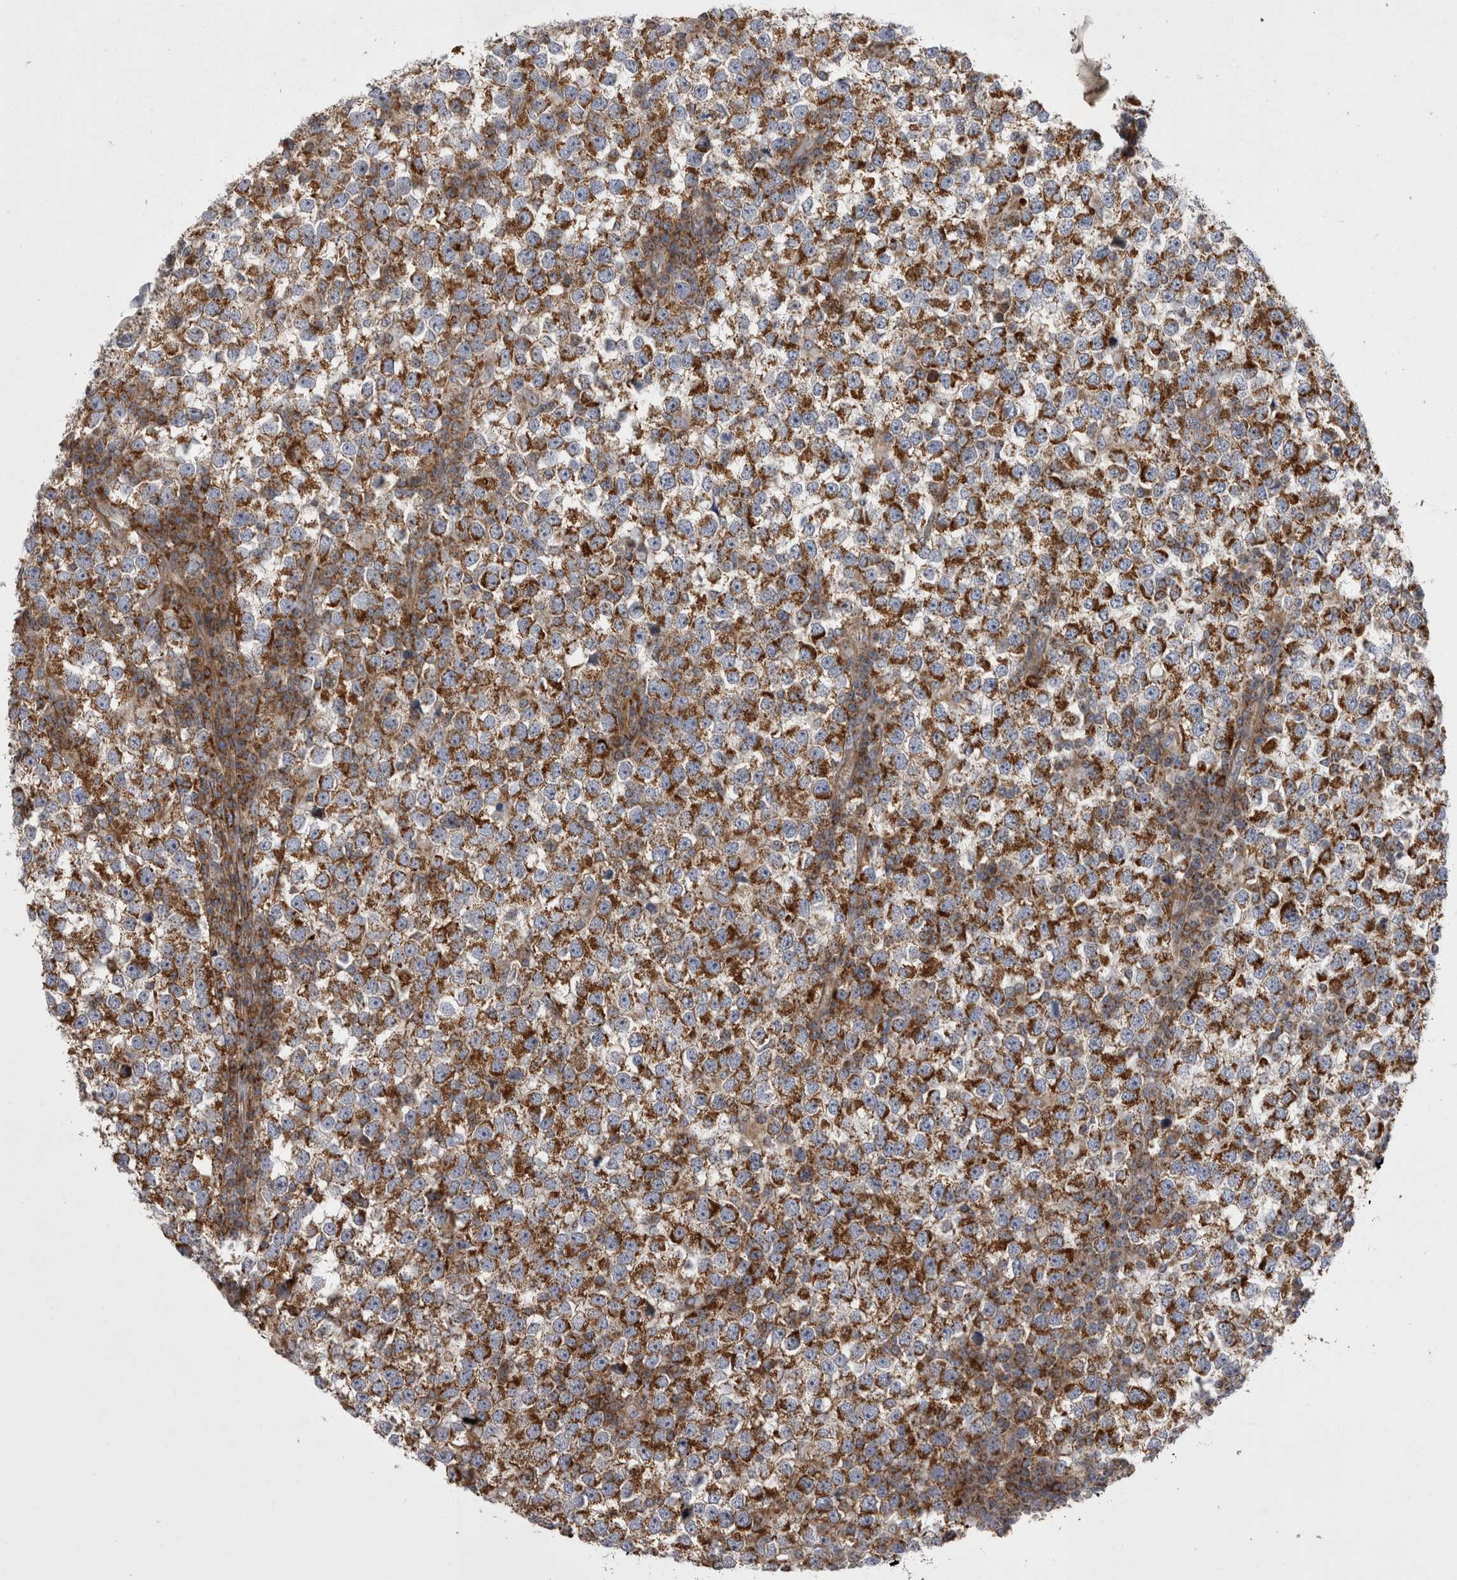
{"staining": {"intensity": "strong", "quantity": ">75%", "location": "cytoplasmic/membranous"}, "tissue": "testis cancer", "cell_type": "Tumor cells", "image_type": "cancer", "snomed": [{"axis": "morphology", "description": "Seminoma, NOS"}, {"axis": "topography", "description": "Testis"}], "caption": "Approximately >75% of tumor cells in human testis seminoma display strong cytoplasmic/membranous protein staining as visualized by brown immunohistochemical staining.", "gene": "TSPOAP1", "patient": {"sex": "male", "age": 65}}